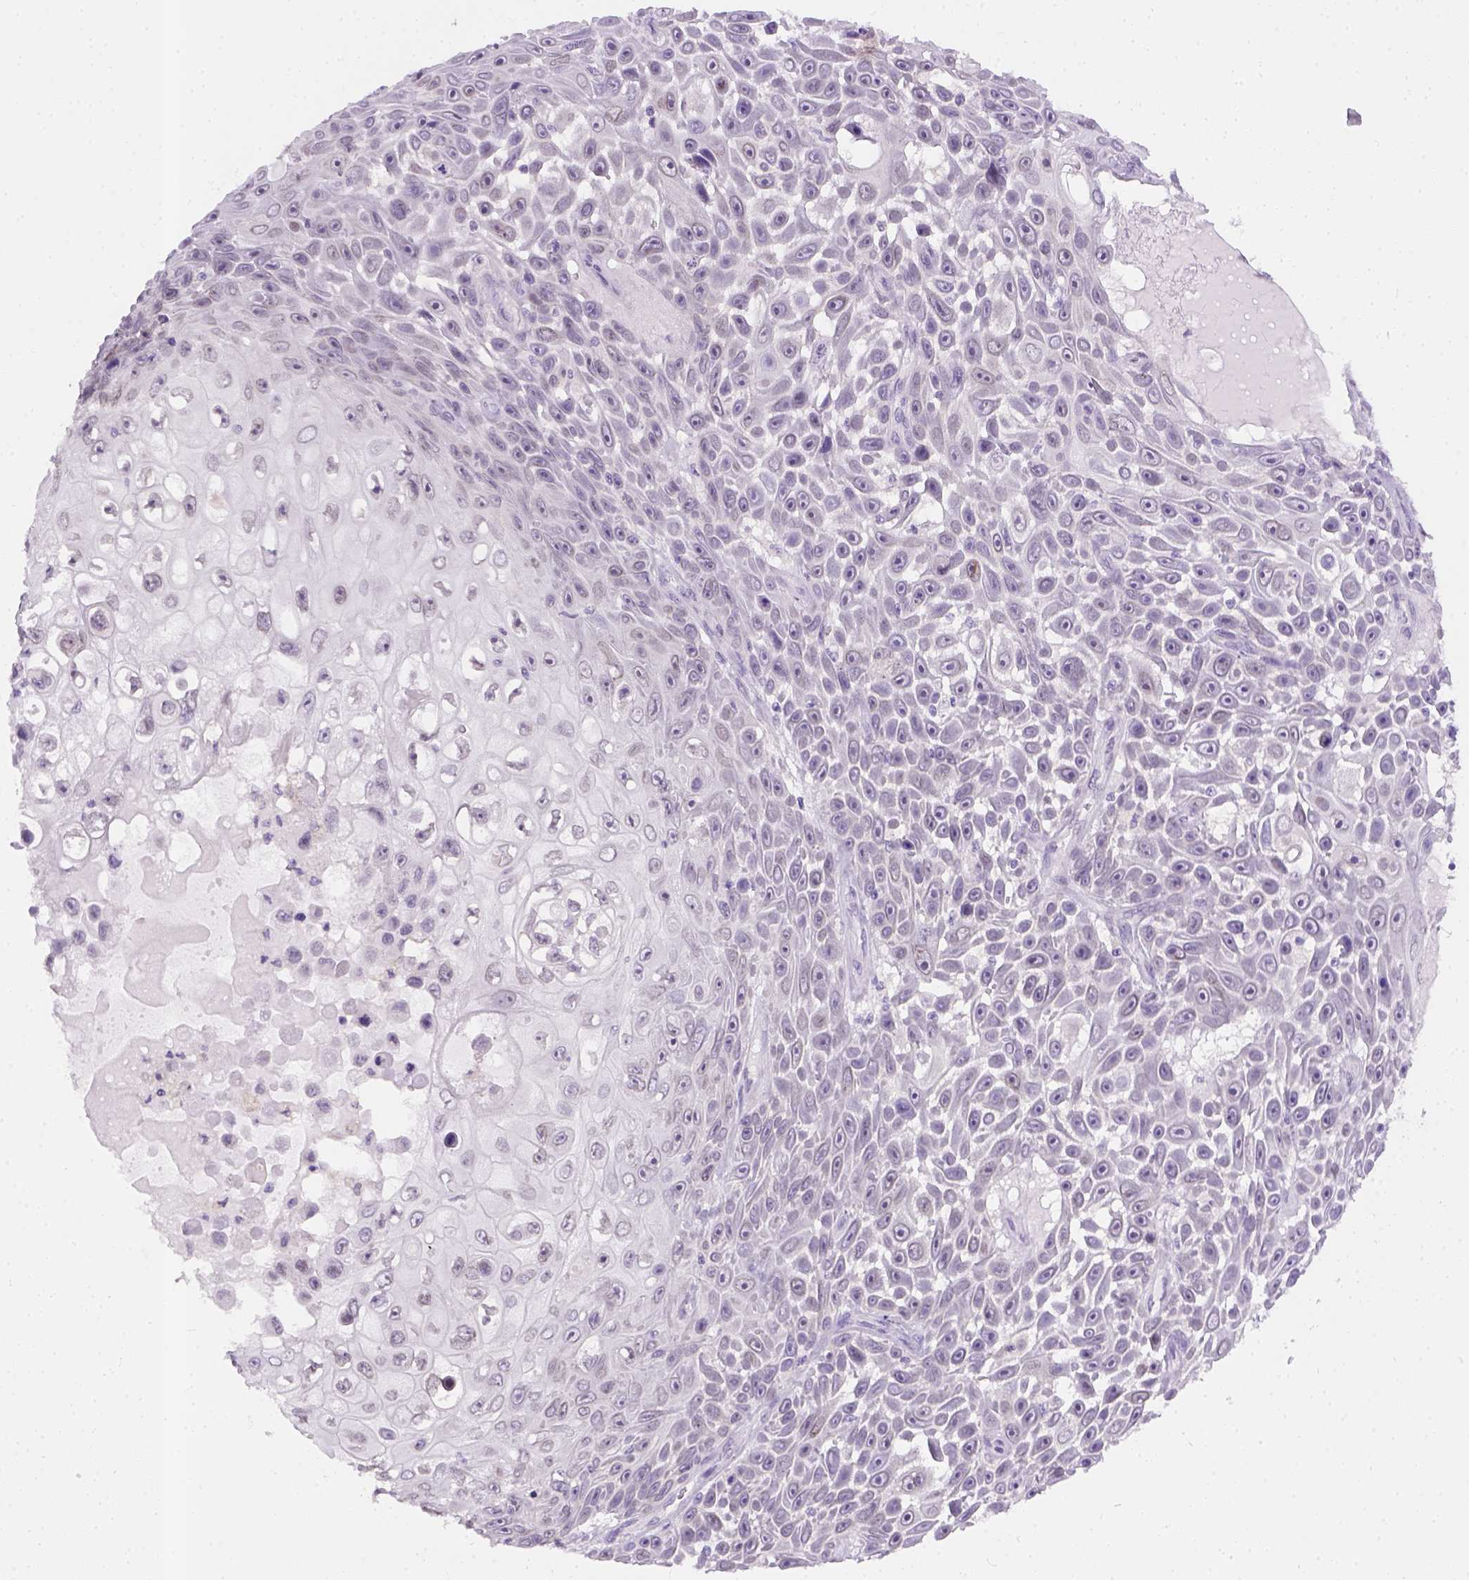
{"staining": {"intensity": "negative", "quantity": "none", "location": "none"}, "tissue": "skin cancer", "cell_type": "Tumor cells", "image_type": "cancer", "snomed": [{"axis": "morphology", "description": "Squamous cell carcinoma, NOS"}, {"axis": "topography", "description": "Skin"}], "caption": "Immunohistochemistry (IHC) of squamous cell carcinoma (skin) displays no expression in tumor cells. The staining is performed using DAB (3,3'-diaminobenzidine) brown chromogen with nuclei counter-stained in using hematoxylin.", "gene": "FAM184B", "patient": {"sex": "male", "age": 82}}